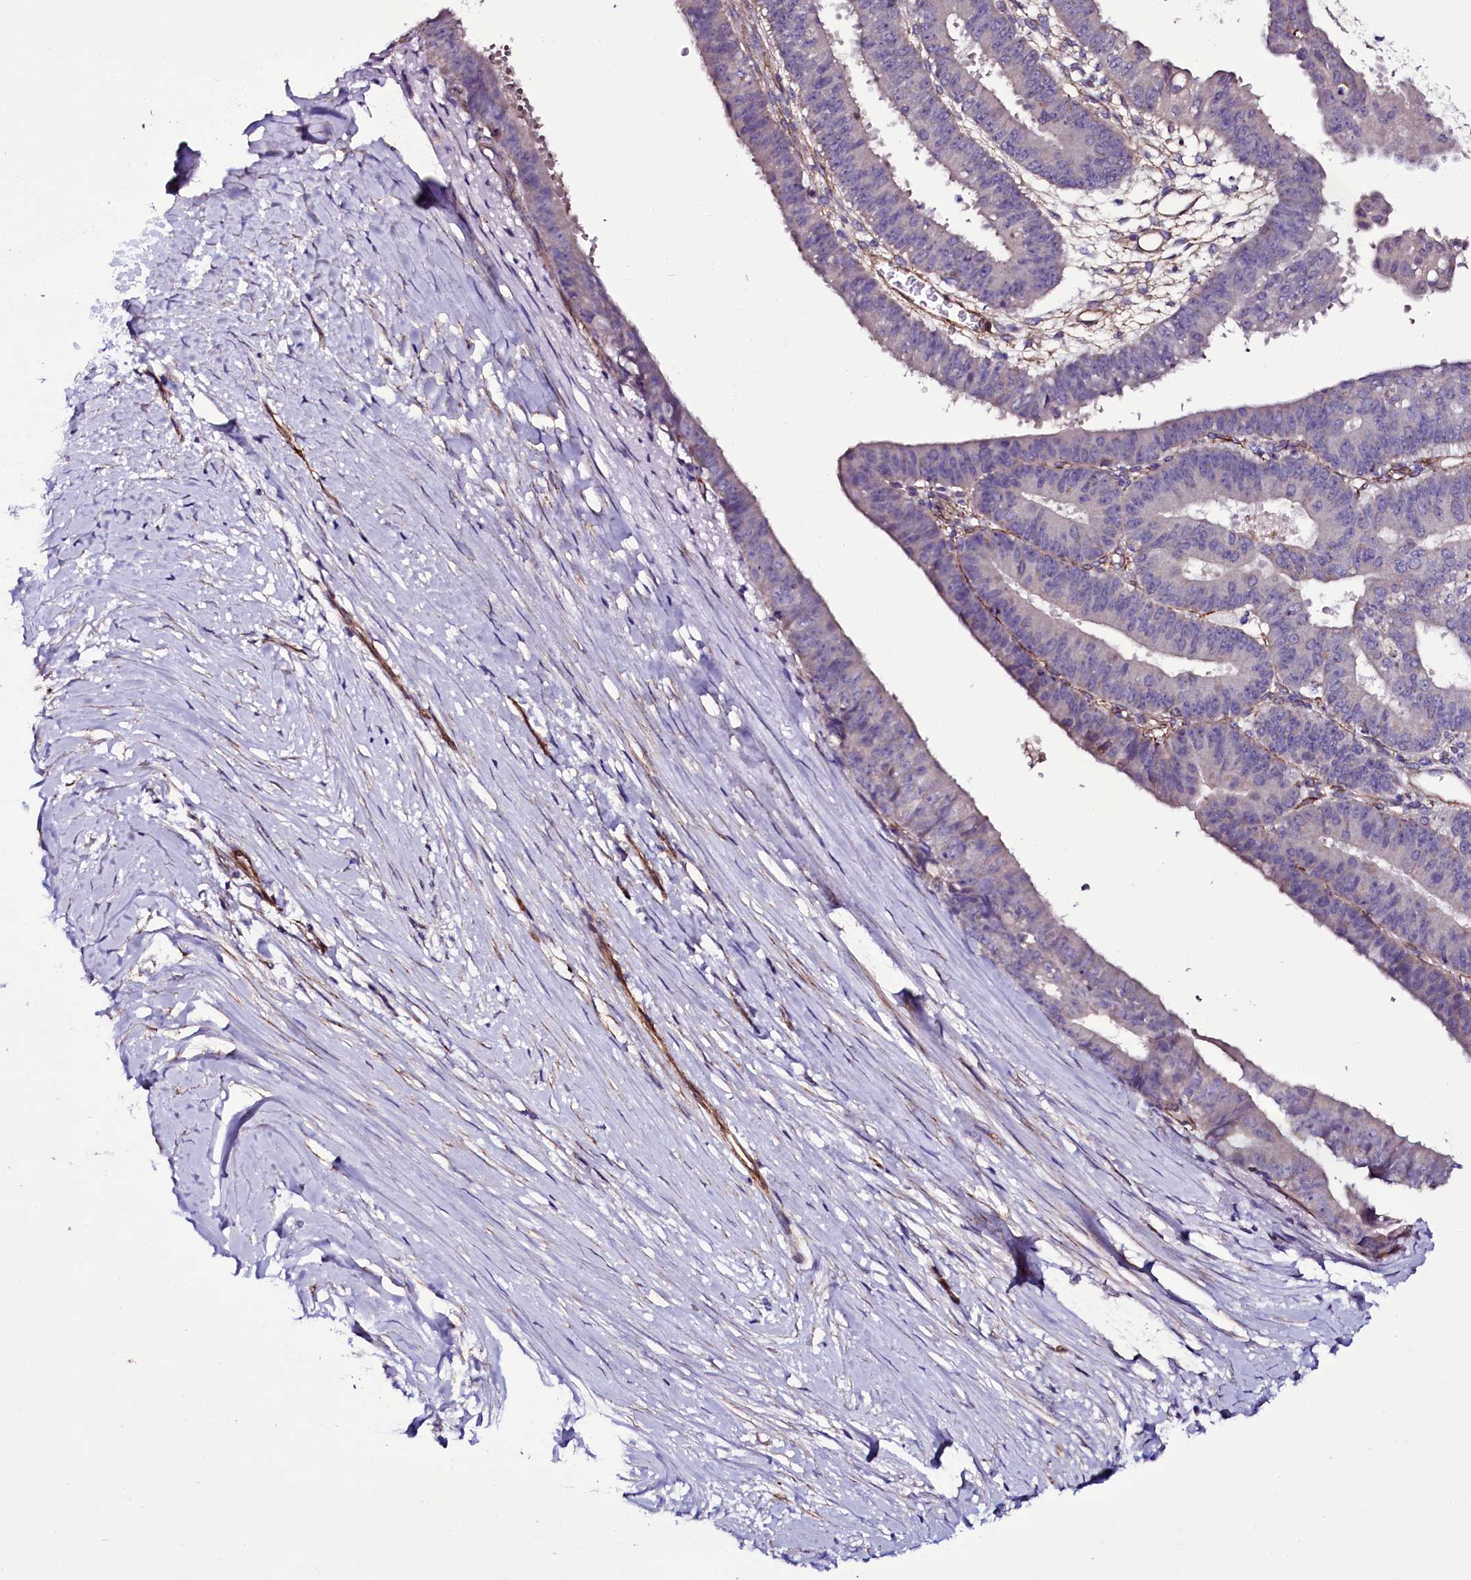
{"staining": {"intensity": "negative", "quantity": "none", "location": "none"}, "tissue": "ovarian cancer", "cell_type": "Tumor cells", "image_type": "cancer", "snomed": [{"axis": "morphology", "description": "Carcinoma, endometroid"}, {"axis": "topography", "description": "Appendix"}, {"axis": "topography", "description": "Ovary"}], "caption": "This is an immunohistochemistry (IHC) image of endometroid carcinoma (ovarian). There is no staining in tumor cells.", "gene": "MEX3C", "patient": {"sex": "female", "age": 42}}